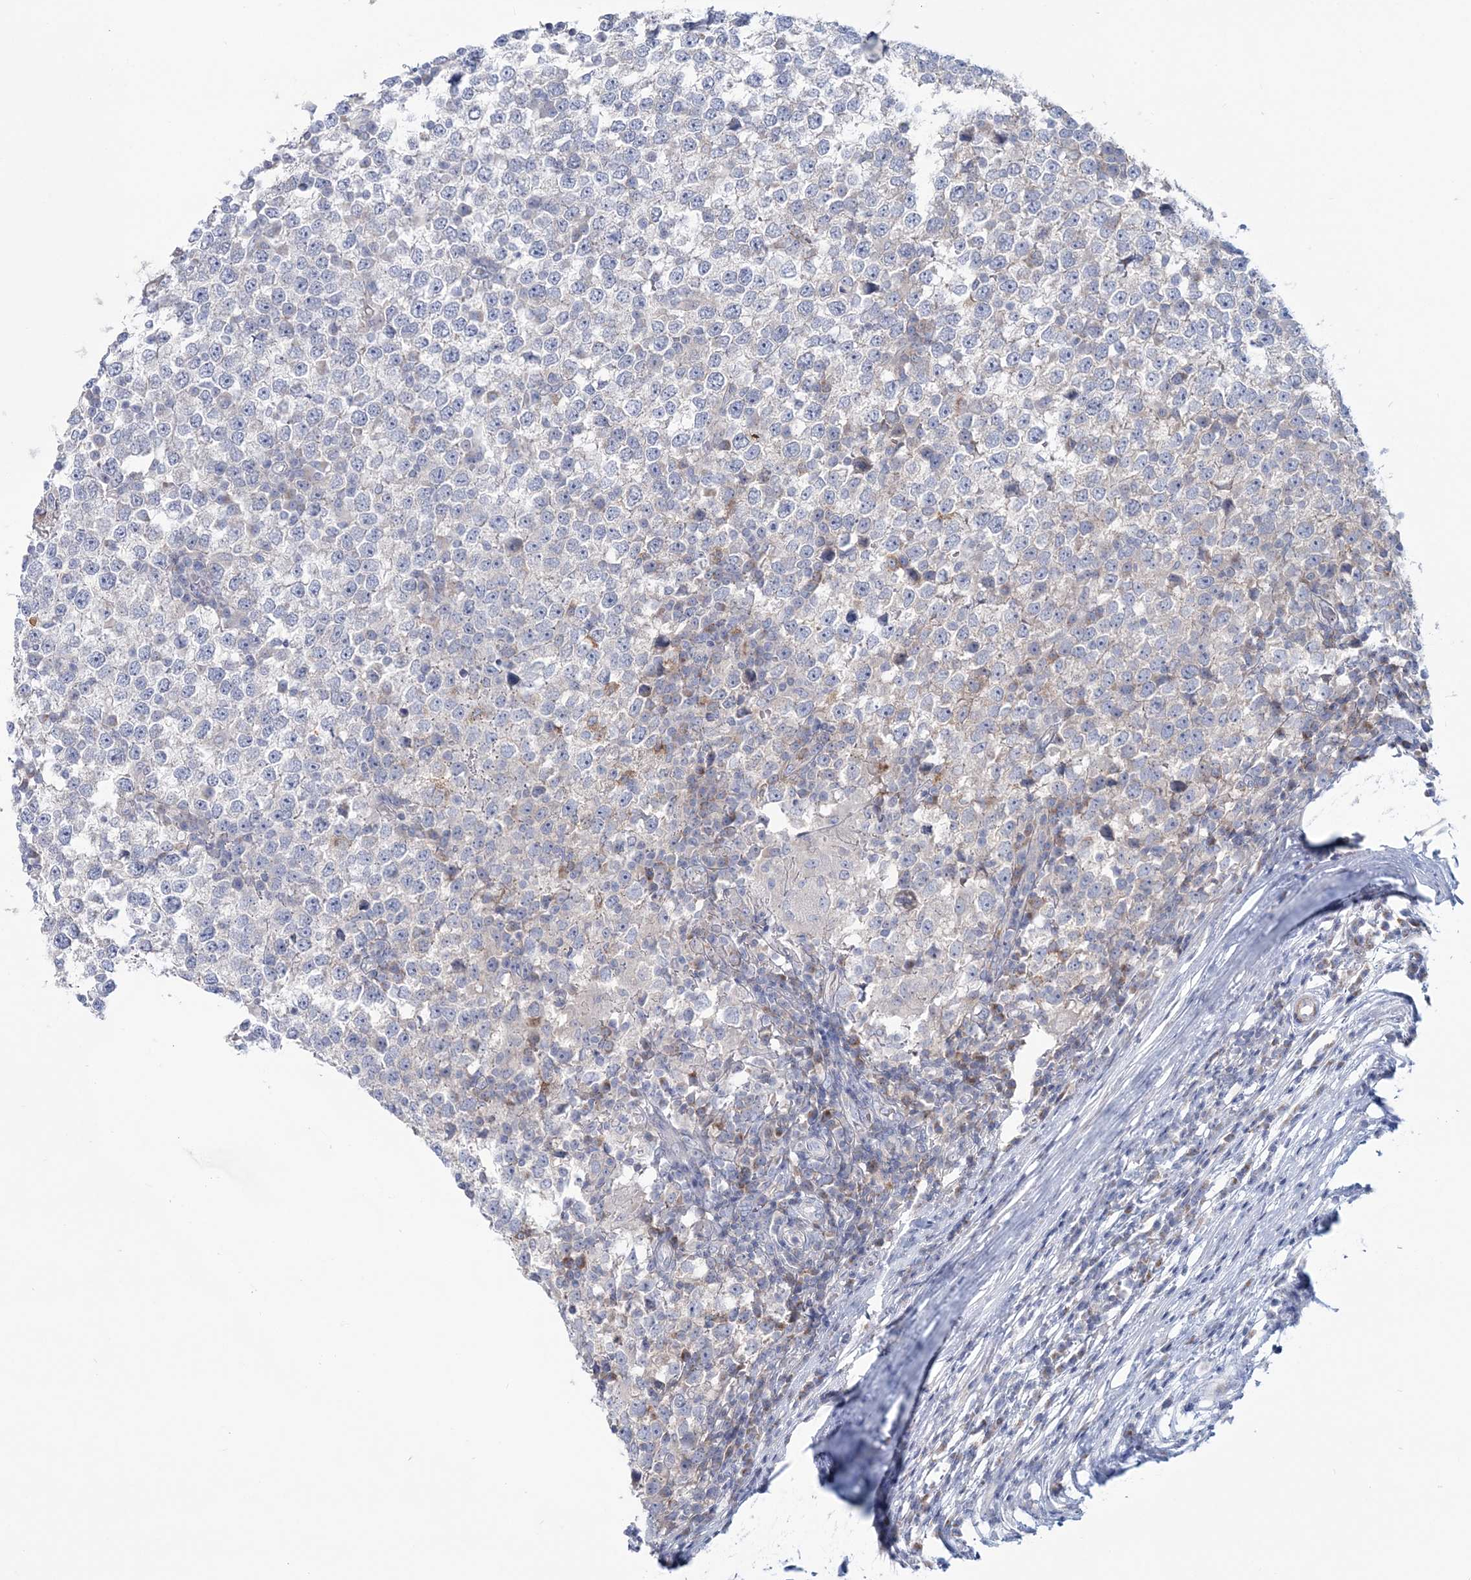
{"staining": {"intensity": "negative", "quantity": "none", "location": "none"}, "tissue": "testis cancer", "cell_type": "Tumor cells", "image_type": "cancer", "snomed": [{"axis": "morphology", "description": "Seminoma, NOS"}, {"axis": "topography", "description": "Testis"}], "caption": "High magnification brightfield microscopy of testis cancer stained with DAB (3,3'-diaminobenzidine) (brown) and counterstained with hematoxylin (blue): tumor cells show no significant positivity.", "gene": "ADGB", "patient": {"sex": "male", "age": 65}}